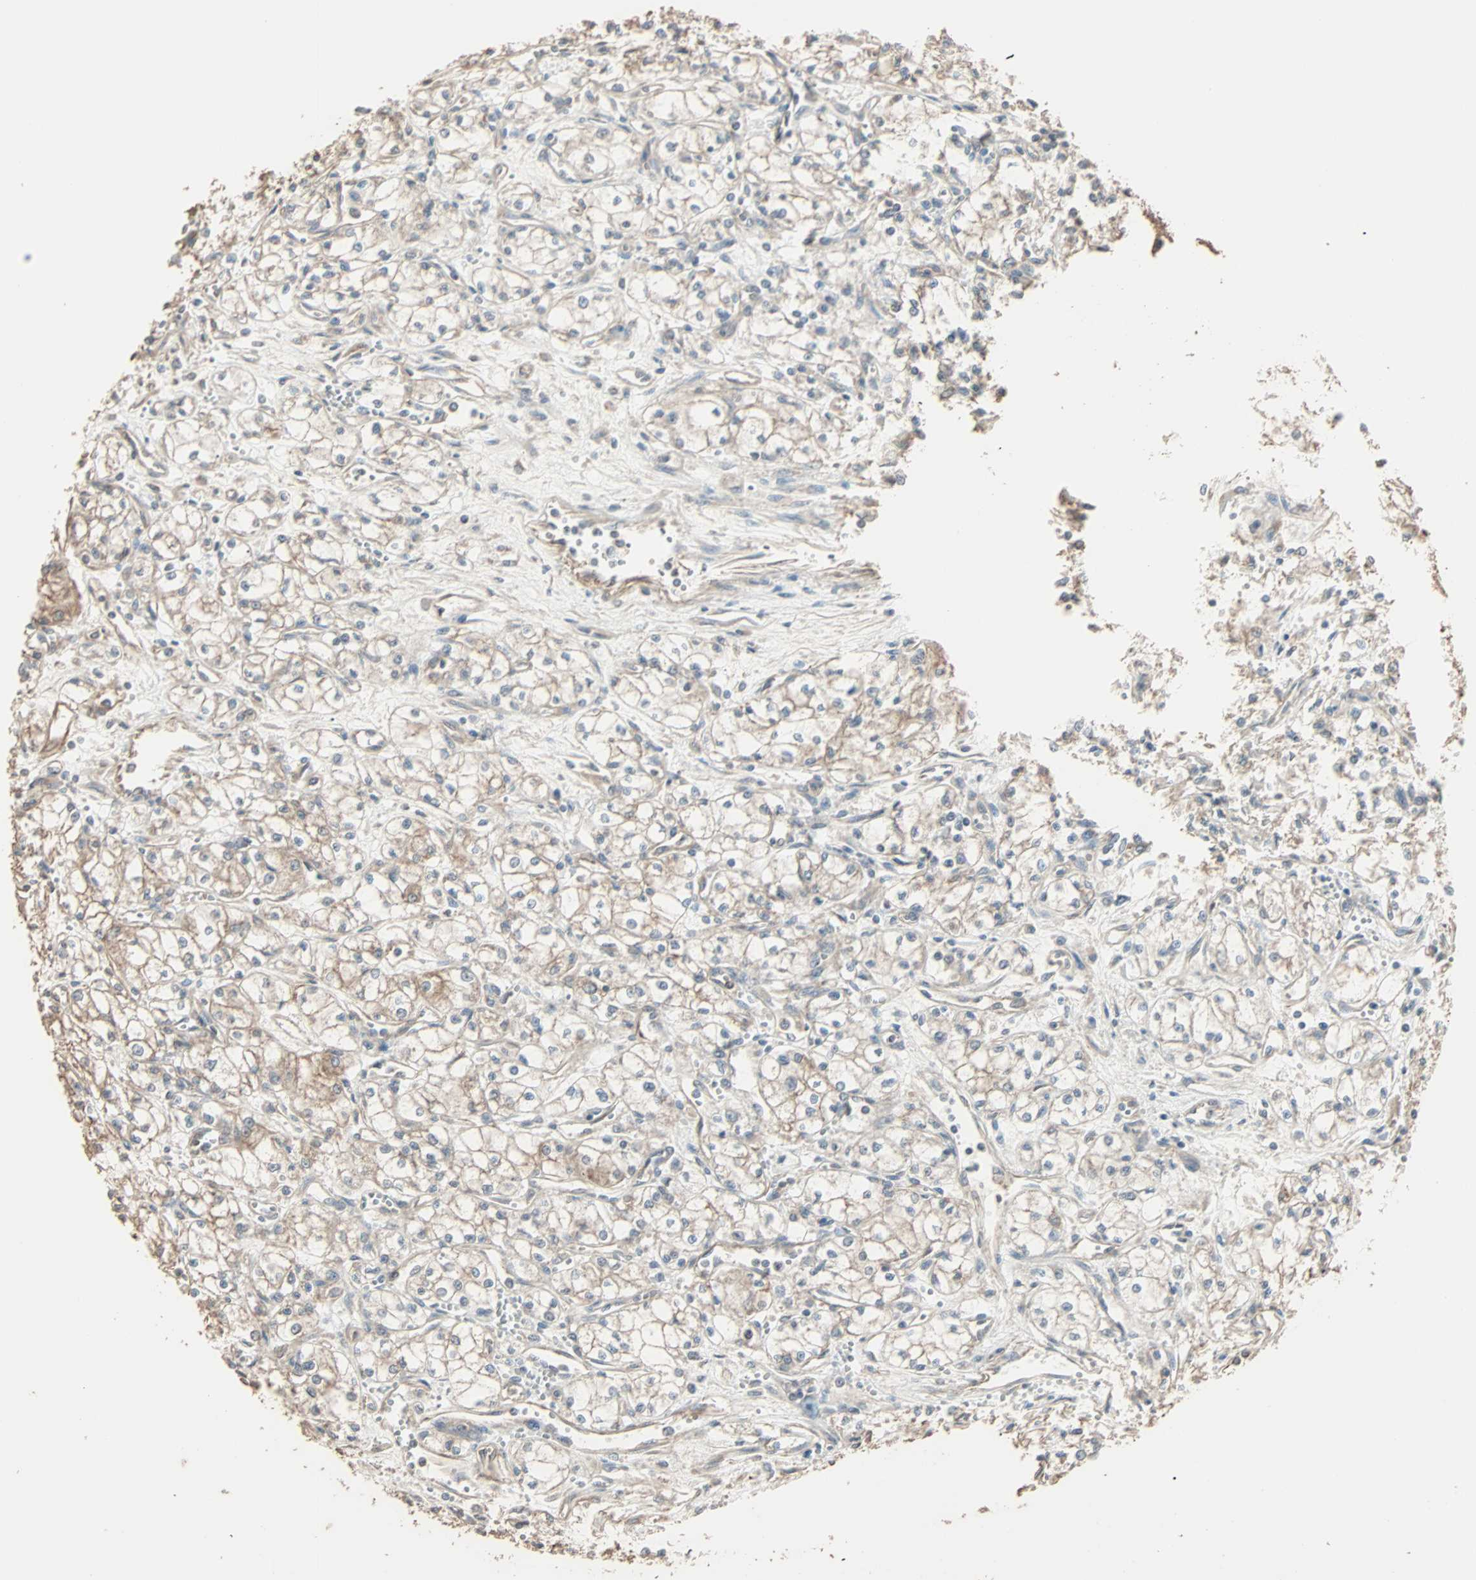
{"staining": {"intensity": "weak", "quantity": "<25%", "location": "cytoplasmic/membranous"}, "tissue": "renal cancer", "cell_type": "Tumor cells", "image_type": "cancer", "snomed": [{"axis": "morphology", "description": "Normal tissue, NOS"}, {"axis": "morphology", "description": "Adenocarcinoma, NOS"}, {"axis": "topography", "description": "Kidney"}], "caption": "High magnification brightfield microscopy of renal cancer stained with DAB (brown) and counterstained with hematoxylin (blue): tumor cells show no significant positivity.", "gene": "GALNT3", "patient": {"sex": "male", "age": 59}}